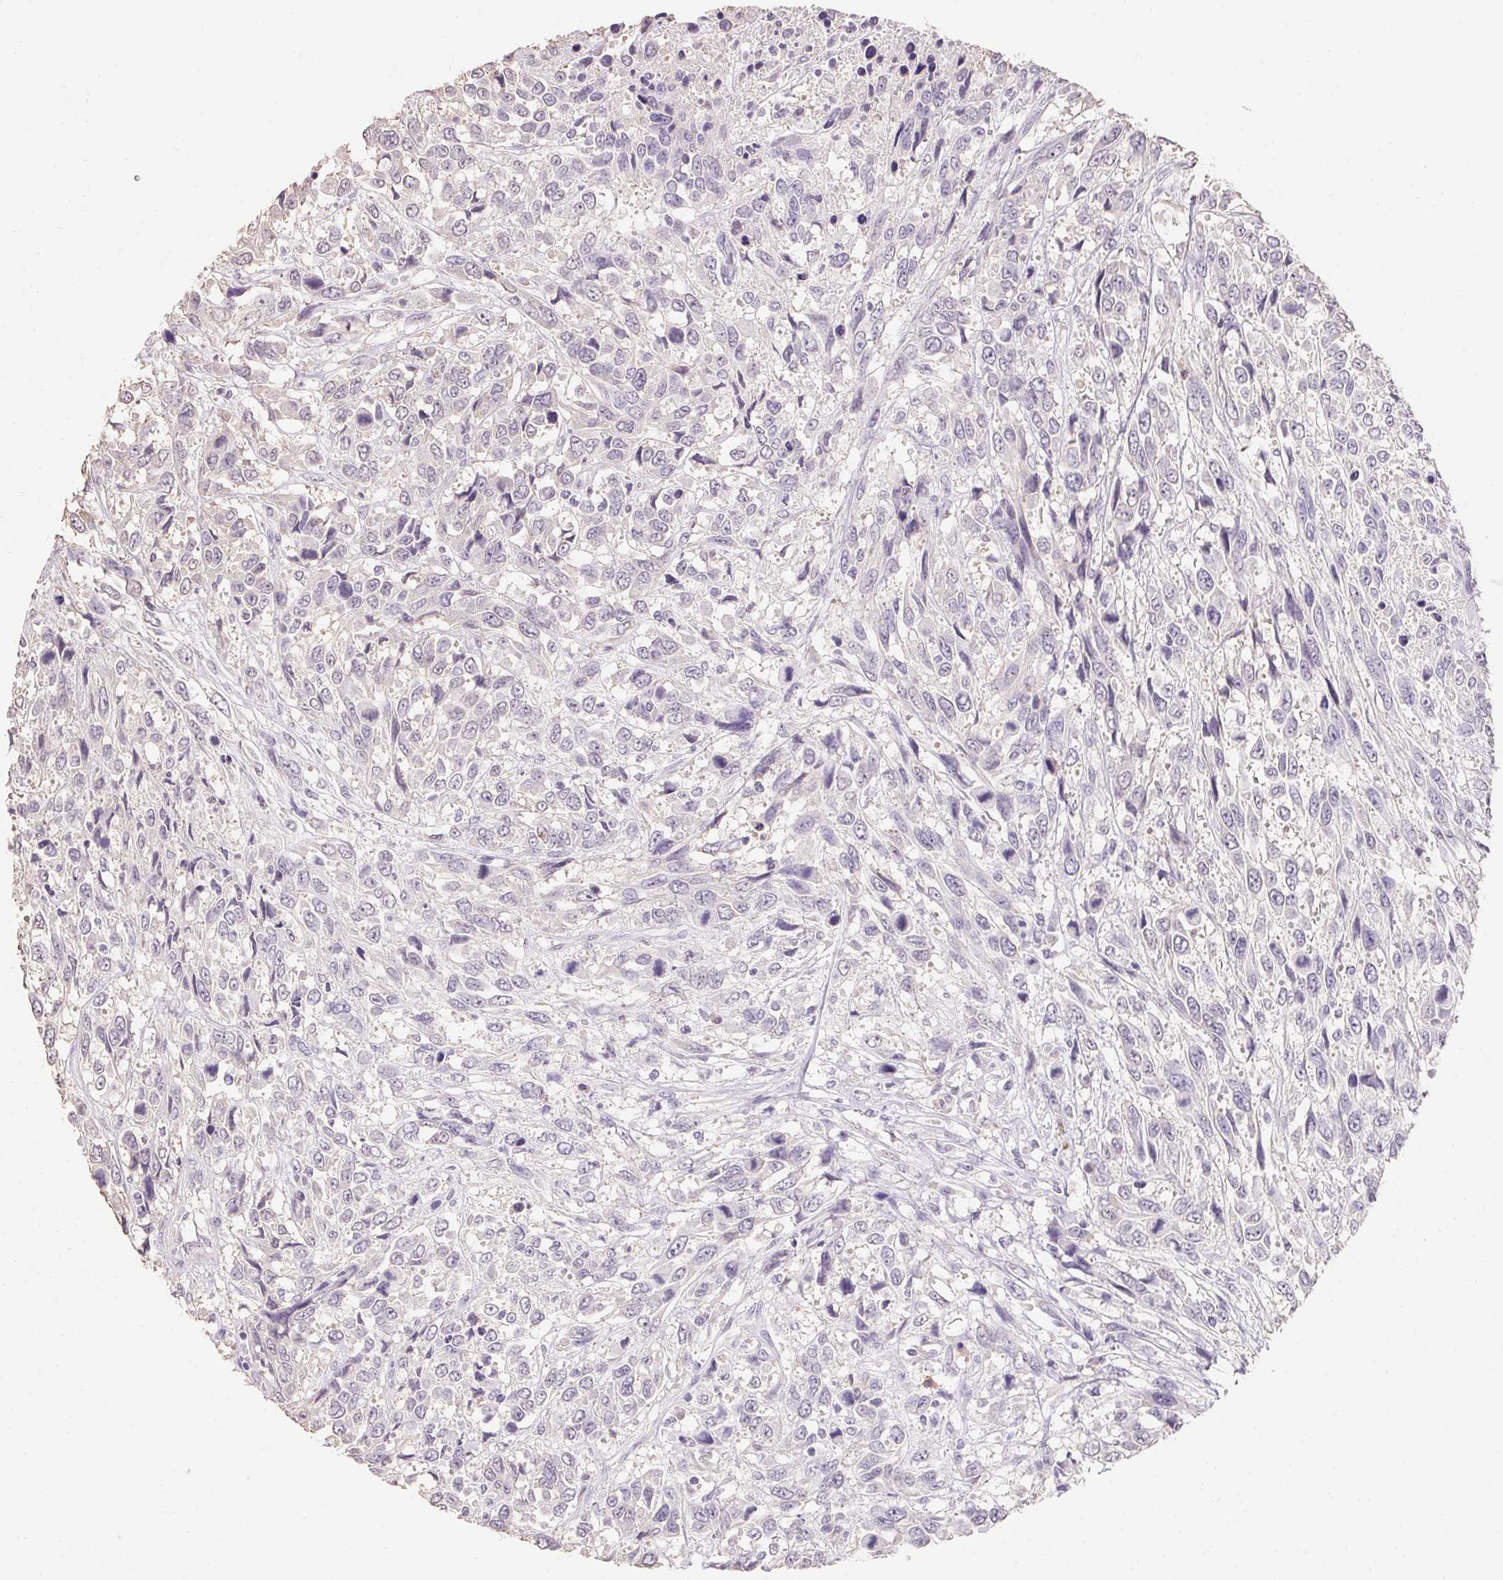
{"staining": {"intensity": "negative", "quantity": "none", "location": "none"}, "tissue": "urothelial cancer", "cell_type": "Tumor cells", "image_type": "cancer", "snomed": [{"axis": "morphology", "description": "Urothelial carcinoma, High grade"}, {"axis": "topography", "description": "Urinary bladder"}], "caption": "An IHC image of urothelial cancer is shown. There is no staining in tumor cells of urothelial cancer. (IHC, brightfield microscopy, high magnification).", "gene": "MAP7D2", "patient": {"sex": "female", "age": 70}}